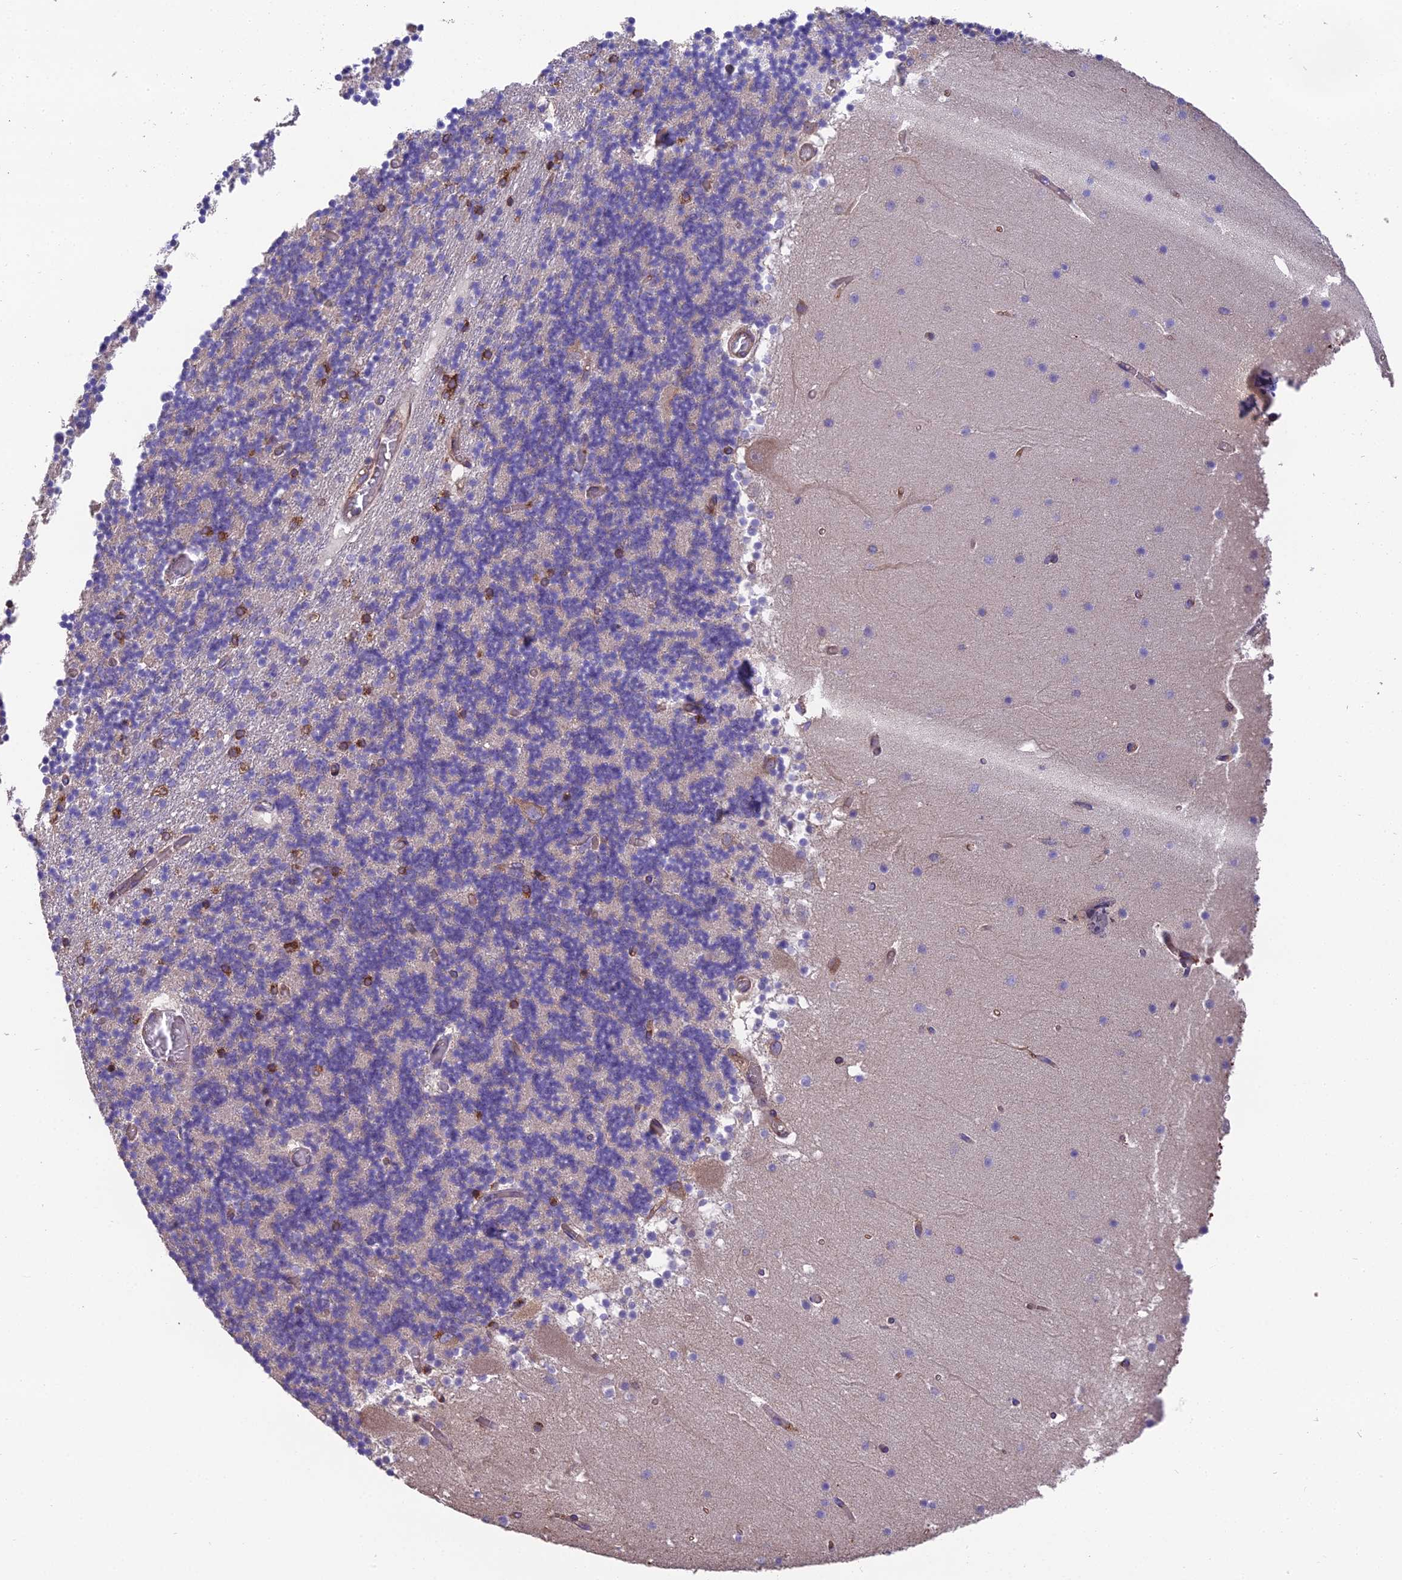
{"staining": {"intensity": "negative", "quantity": "none", "location": "none"}, "tissue": "cerebellum", "cell_type": "Cells in granular layer", "image_type": "normal", "snomed": [{"axis": "morphology", "description": "Normal tissue, NOS"}, {"axis": "topography", "description": "Cerebellum"}], "caption": "Cells in granular layer are negative for protein expression in normal human cerebellum. Nuclei are stained in blue.", "gene": "BLOC1S4", "patient": {"sex": "female", "age": 28}}